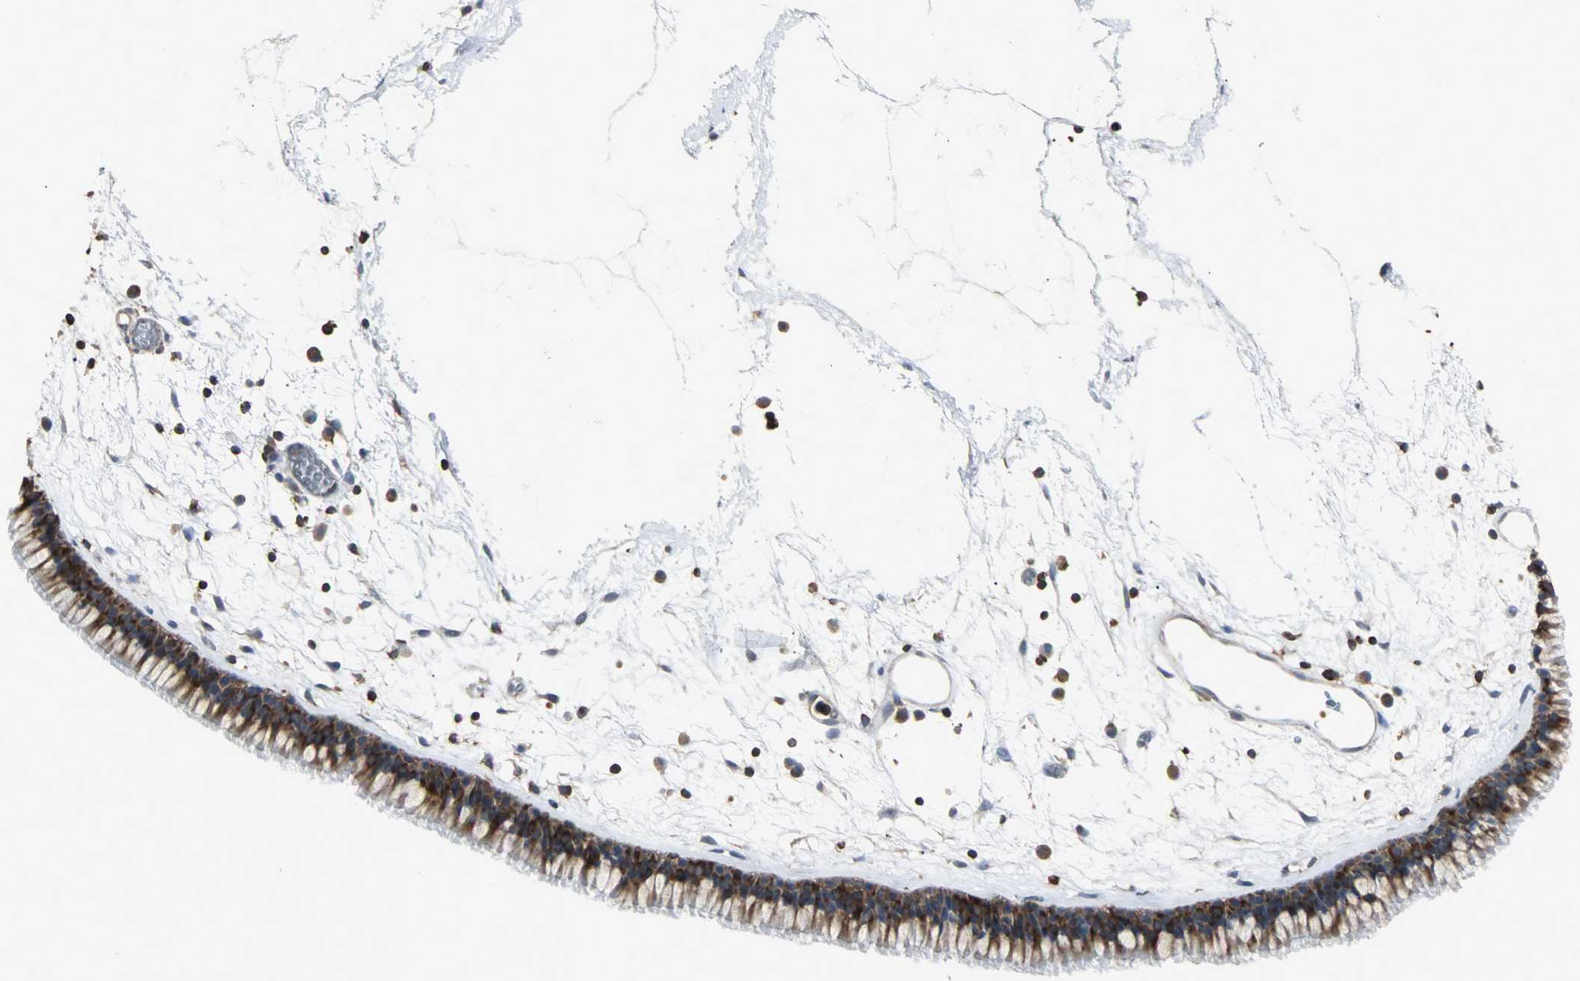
{"staining": {"intensity": "strong", "quantity": ">75%", "location": "cytoplasmic/membranous"}, "tissue": "nasopharynx", "cell_type": "Respiratory epithelial cells", "image_type": "normal", "snomed": [{"axis": "morphology", "description": "Normal tissue, NOS"}, {"axis": "morphology", "description": "Inflammation, NOS"}, {"axis": "topography", "description": "Nasopharynx"}], "caption": "Protein staining shows strong cytoplasmic/membranous staining in about >75% of respiratory epithelial cells in normal nasopharynx. The protein of interest is stained brown, and the nuclei are stained in blue (DAB IHC with brightfield microscopy, high magnification).", "gene": "LRRFIP1", "patient": {"sex": "male", "age": 48}}